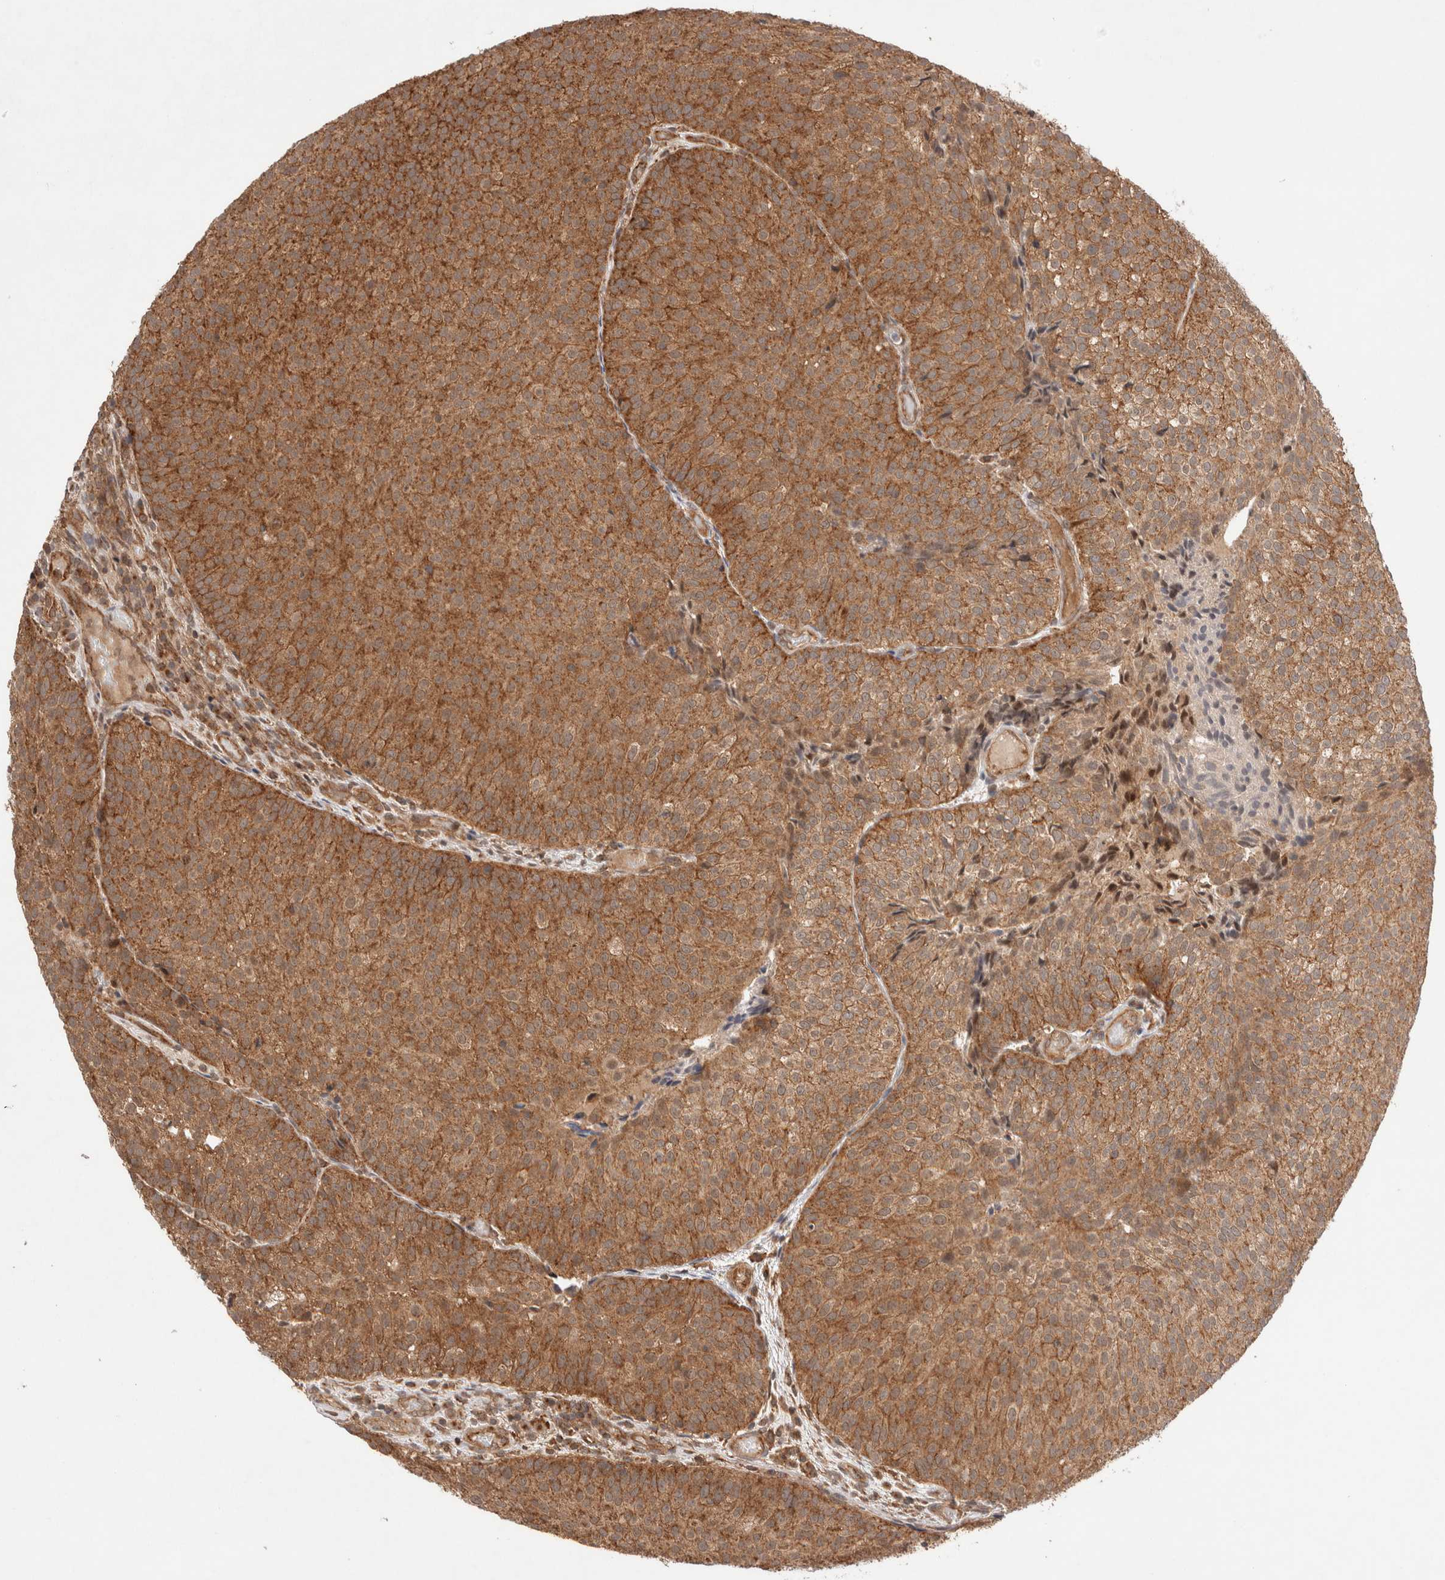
{"staining": {"intensity": "moderate", "quantity": ">75%", "location": "cytoplasmic/membranous"}, "tissue": "urothelial cancer", "cell_type": "Tumor cells", "image_type": "cancer", "snomed": [{"axis": "morphology", "description": "Urothelial carcinoma, Low grade"}, {"axis": "topography", "description": "Urinary bladder"}], "caption": "Human urothelial cancer stained with a protein marker shows moderate staining in tumor cells.", "gene": "SIKE1", "patient": {"sex": "male", "age": 86}}